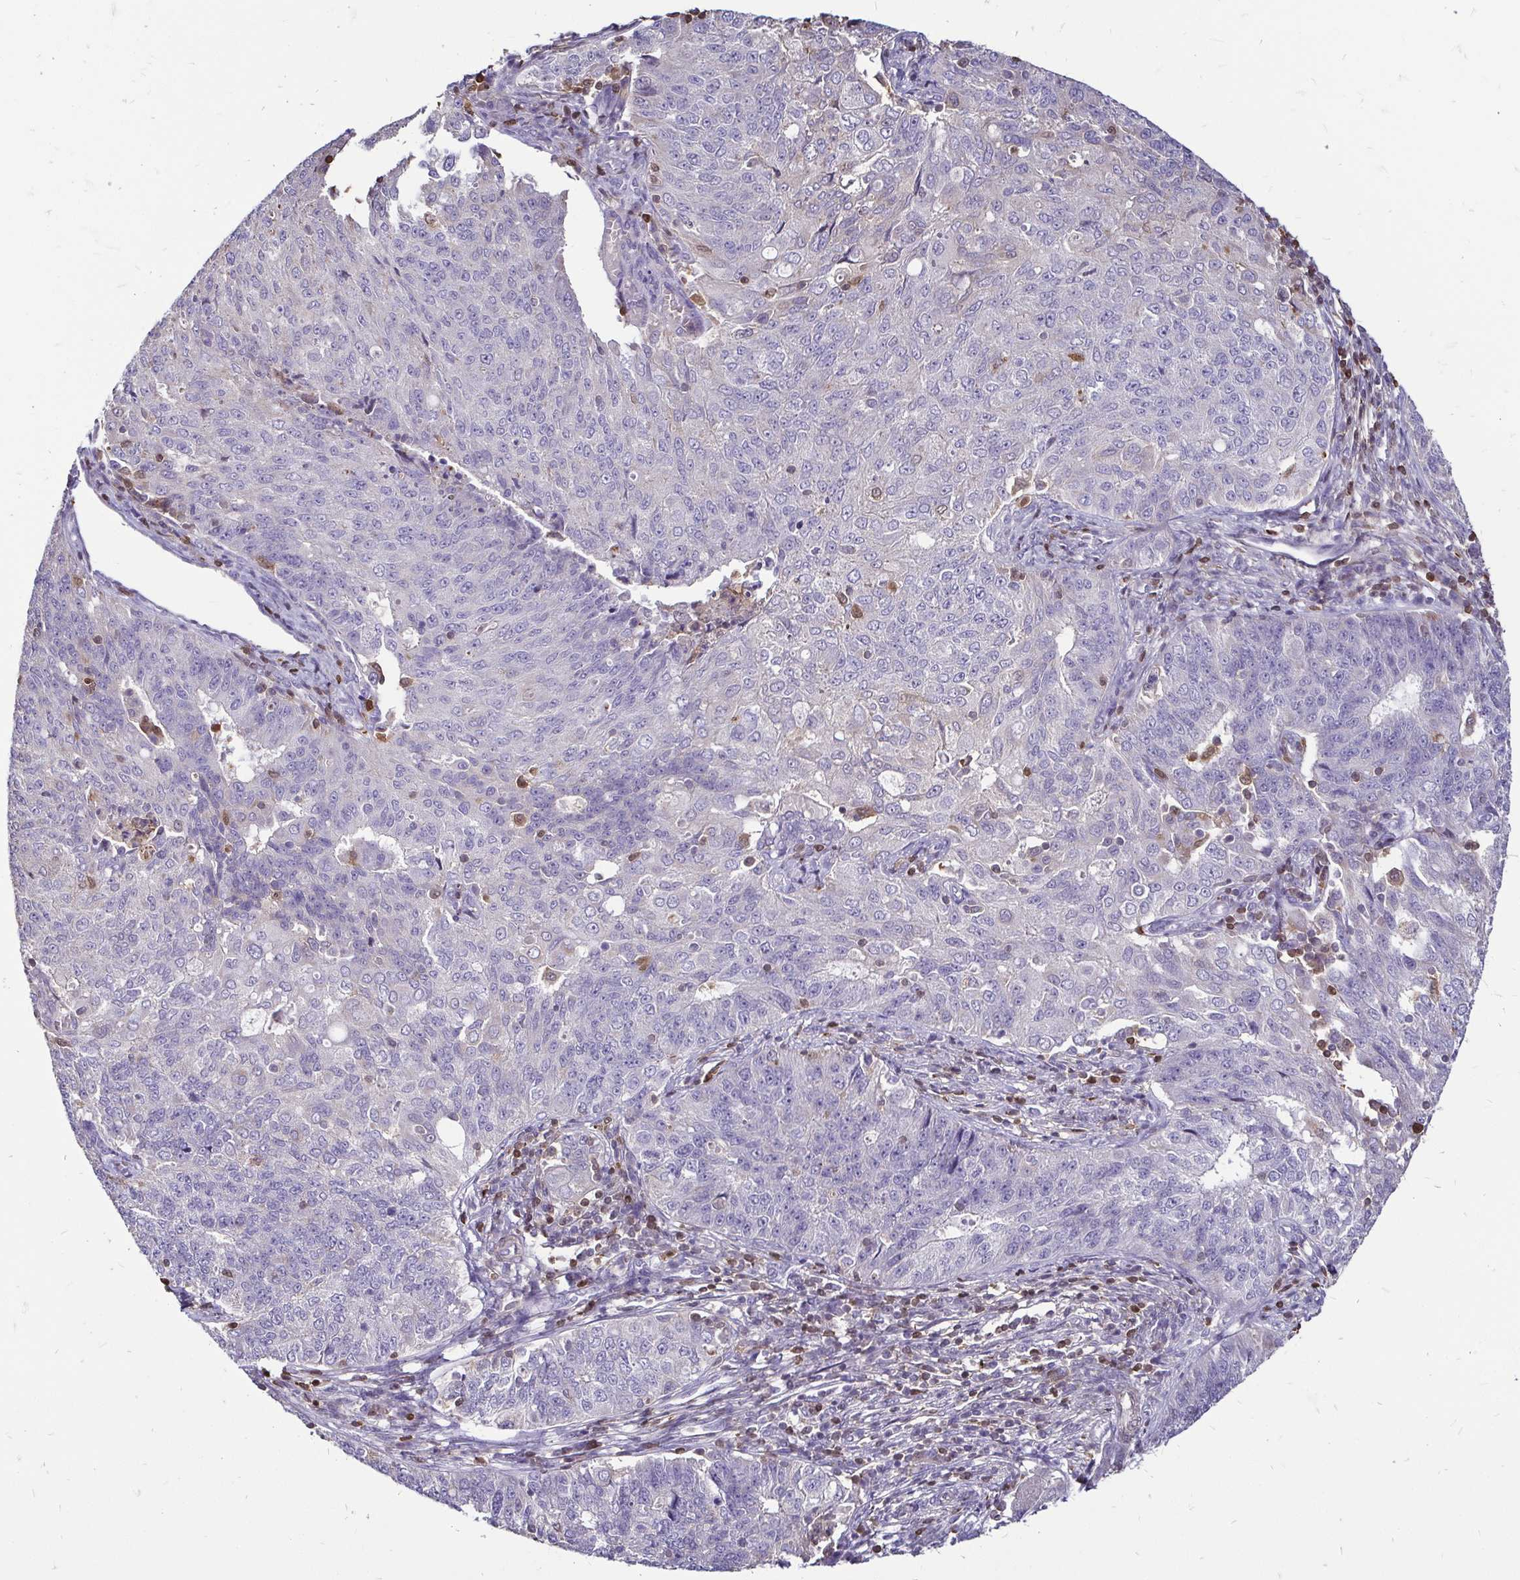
{"staining": {"intensity": "negative", "quantity": "none", "location": "none"}, "tissue": "endometrial cancer", "cell_type": "Tumor cells", "image_type": "cancer", "snomed": [{"axis": "morphology", "description": "Adenocarcinoma, NOS"}, {"axis": "topography", "description": "Endometrium"}], "caption": "A high-resolution photomicrograph shows immunohistochemistry staining of endometrial adenocarcinoma, which demonstrates no significant positivity in tumor cells.", "gene": "ZFP1", "patient": {"sex": "female", "age": 43}}